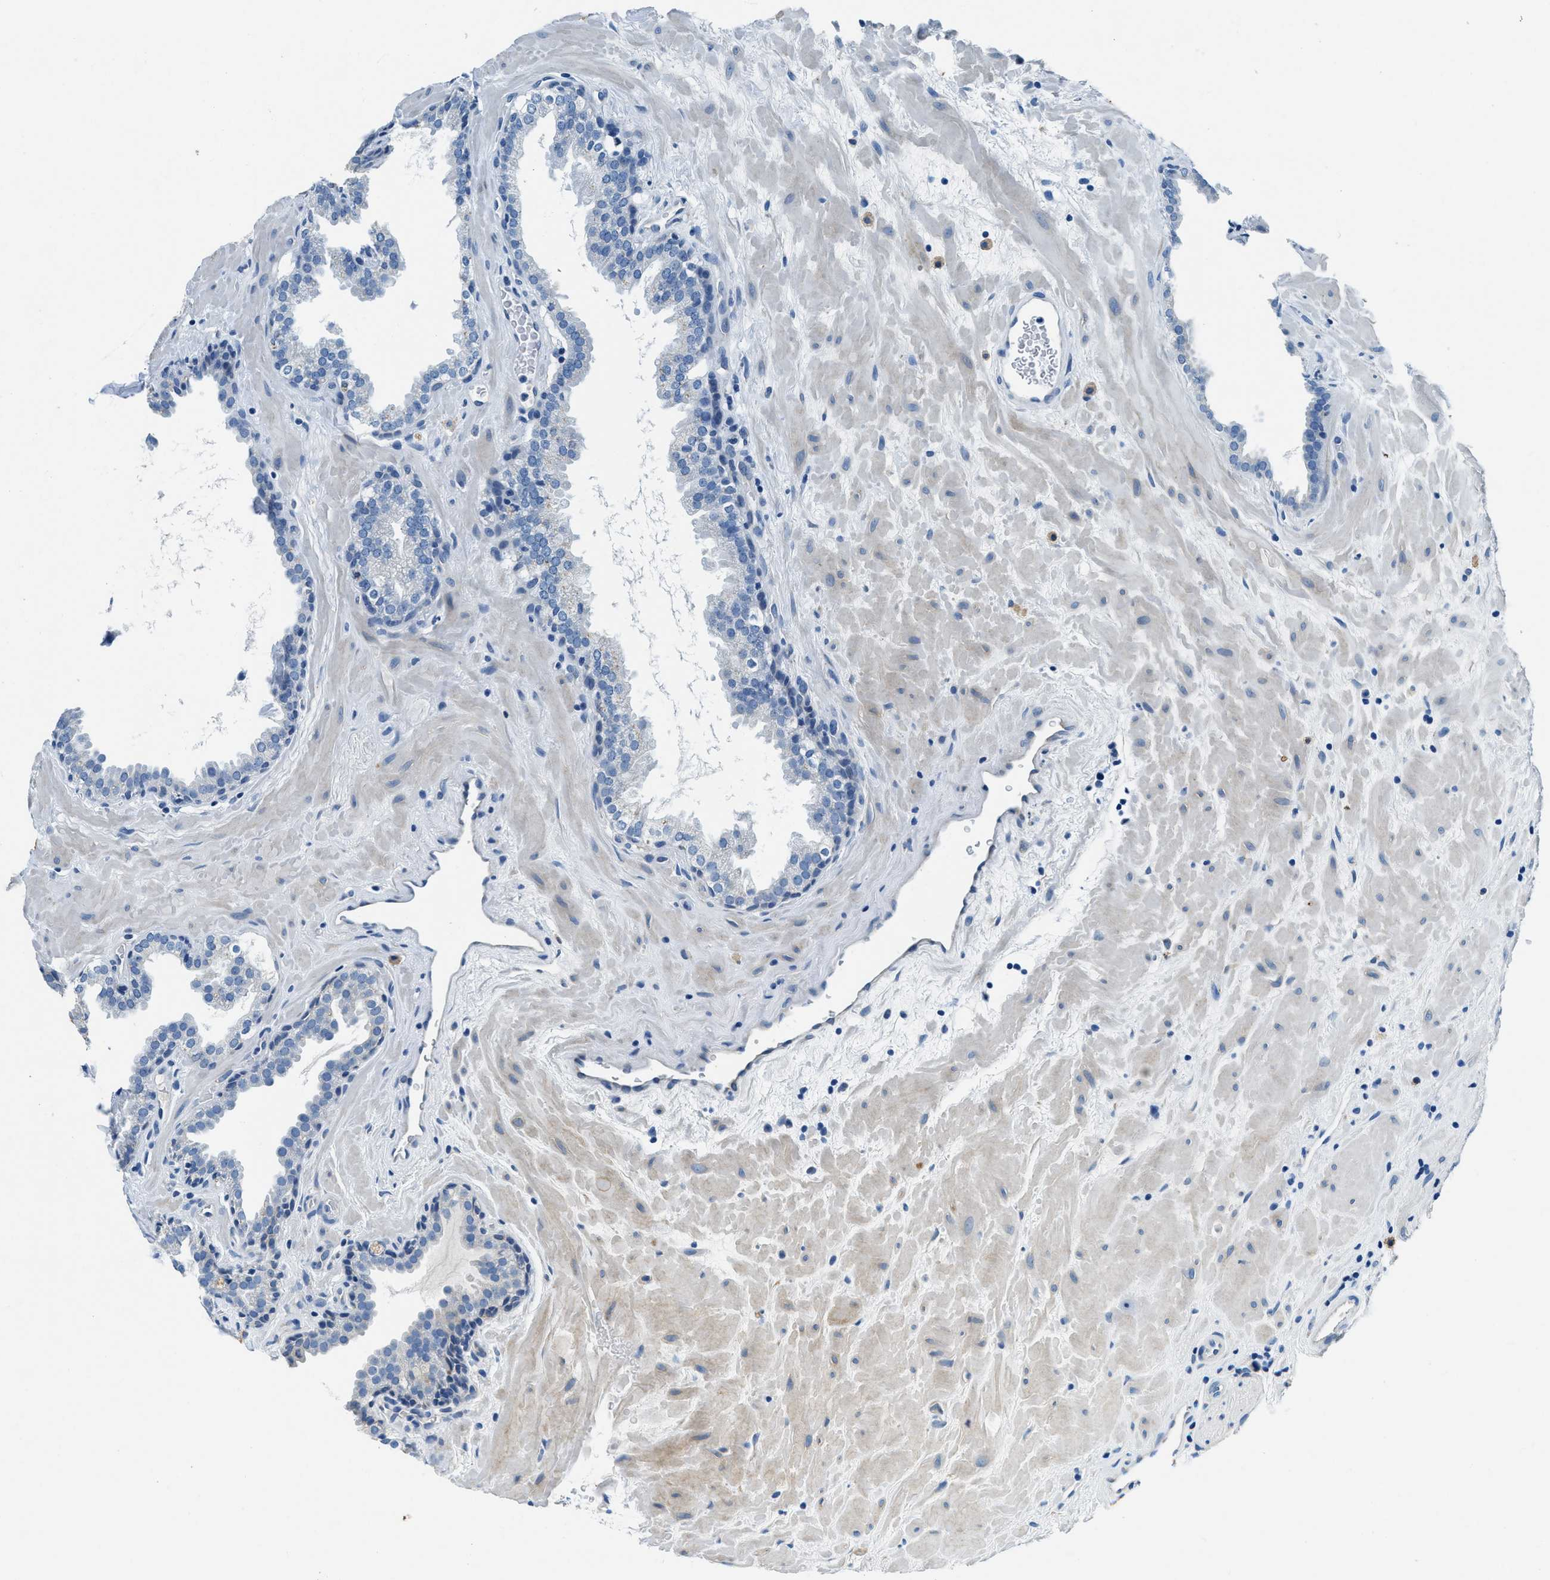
{"staining": {"intensity": "negative", "quantity": "none", "location": "none"}, "tissue": "prostate", "cell_type": "Glandular cells", "image_type": "normal", "snomed": [{"axis": "morphology", "description": "Normal tissue, NOS"}, {"axis": "topography", "description": "Prostate"}], "caption": "Image shows no significant protein staining in glandular cells of normal prostate.", "gene": "UBAC2", "patient": {"sex": "male", "age": 51}}